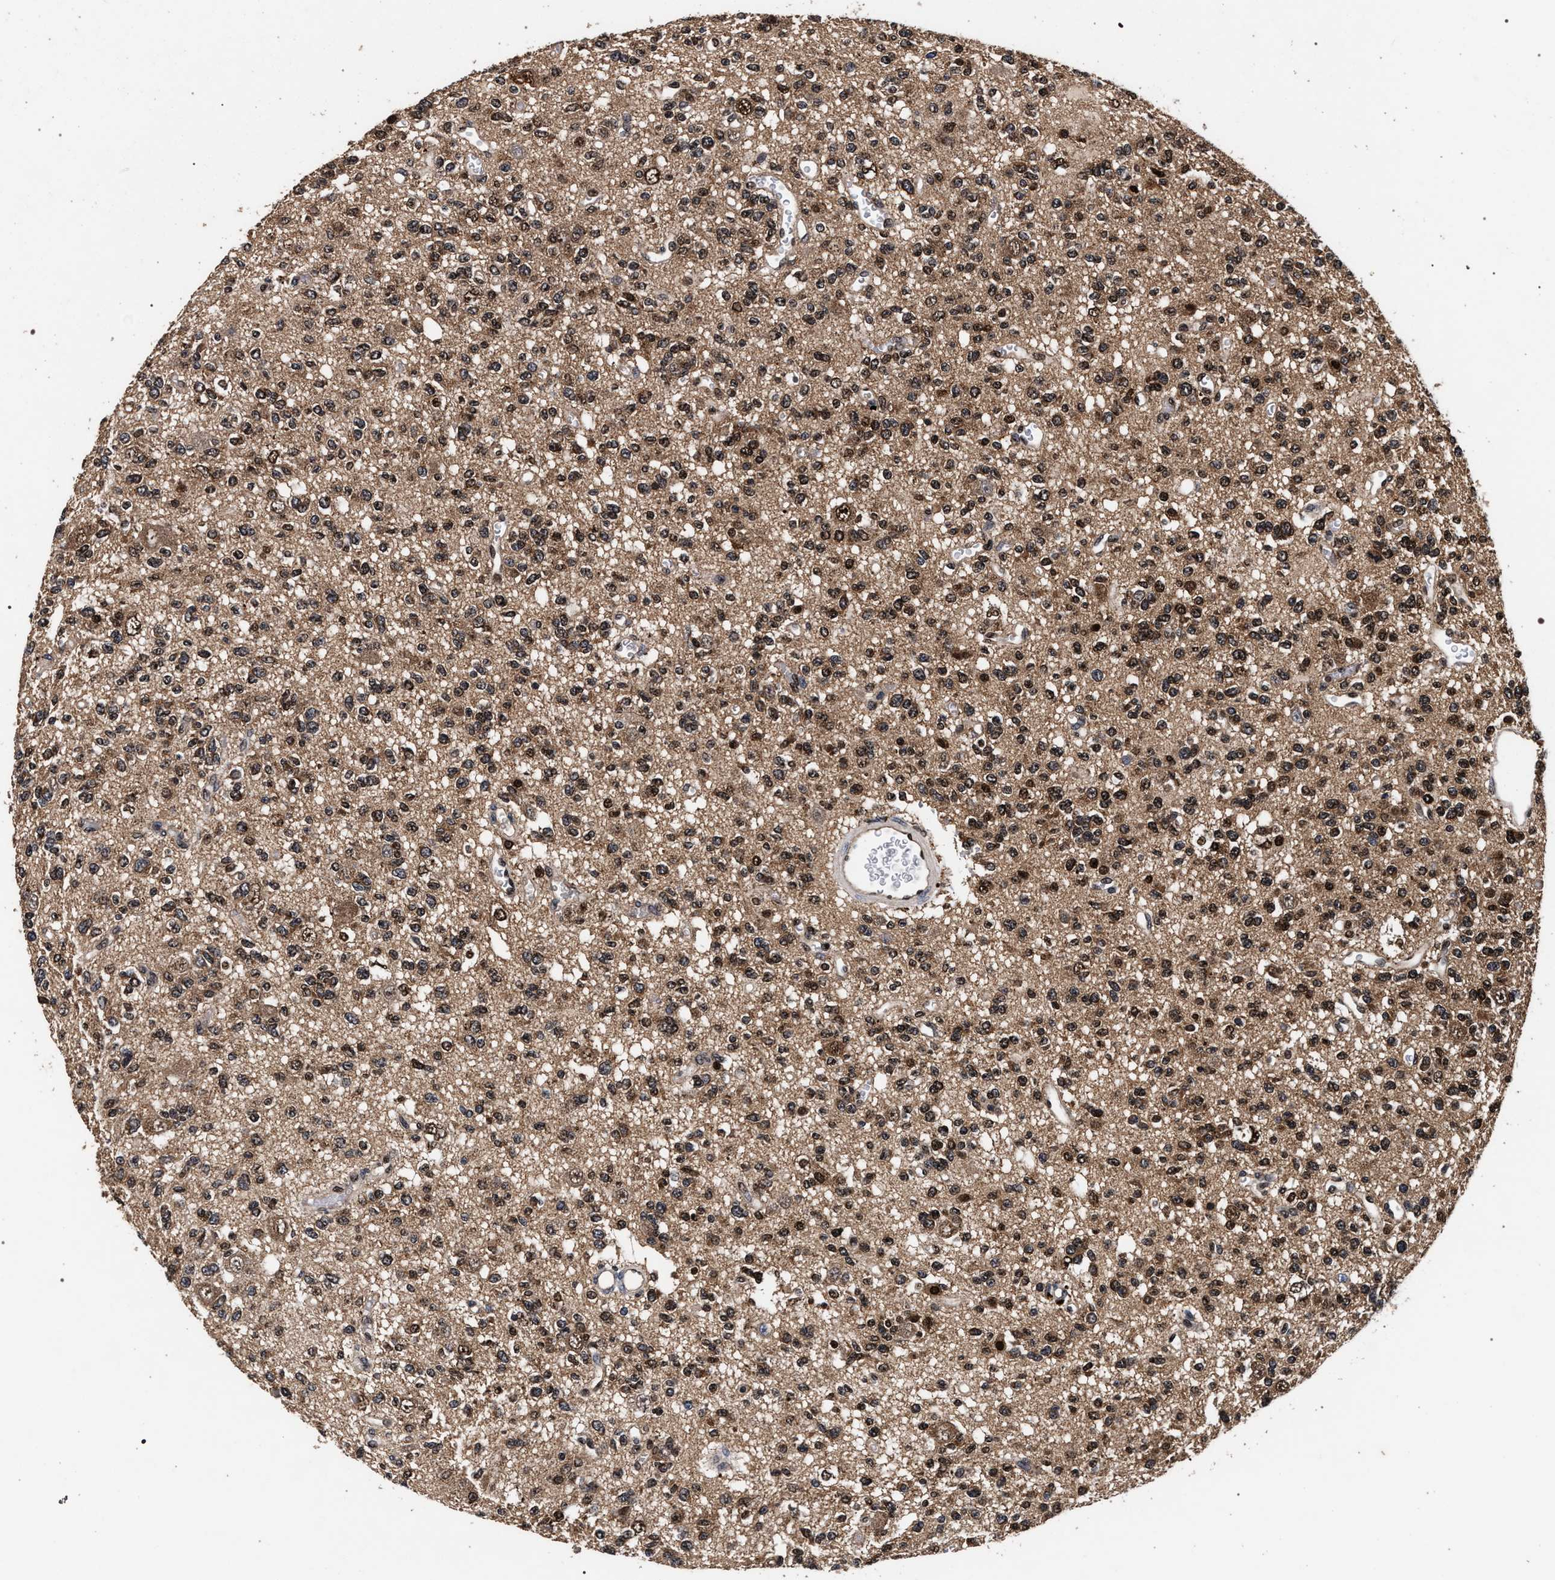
{"staining": {"intensity": "moderate", "quantity": ">75%", "location": "cytoplasmic/membranous,nuclear"}, "tissue": "glioma", "cell_type": "Tumor cells", "image_type": "cancer", "snomed": [{"axis": "morphology", "description": "Glioma, malignant, Low grade"}, {"axis": "topography", "description": "Brain"}], "caption": "Tumor cells display moderate cytoplasmic/membranous and nuclear expression in about >75% of cells in malignant low-grade glioma. The staining is performed using DAB (3,3'-diaminobenzidine) brown chromogen to label protein expression. The nuclei are counter-stained blue using hematoxylin.", "gene": "ACOX1", "patient": {"sex": "male", "age": 38}}